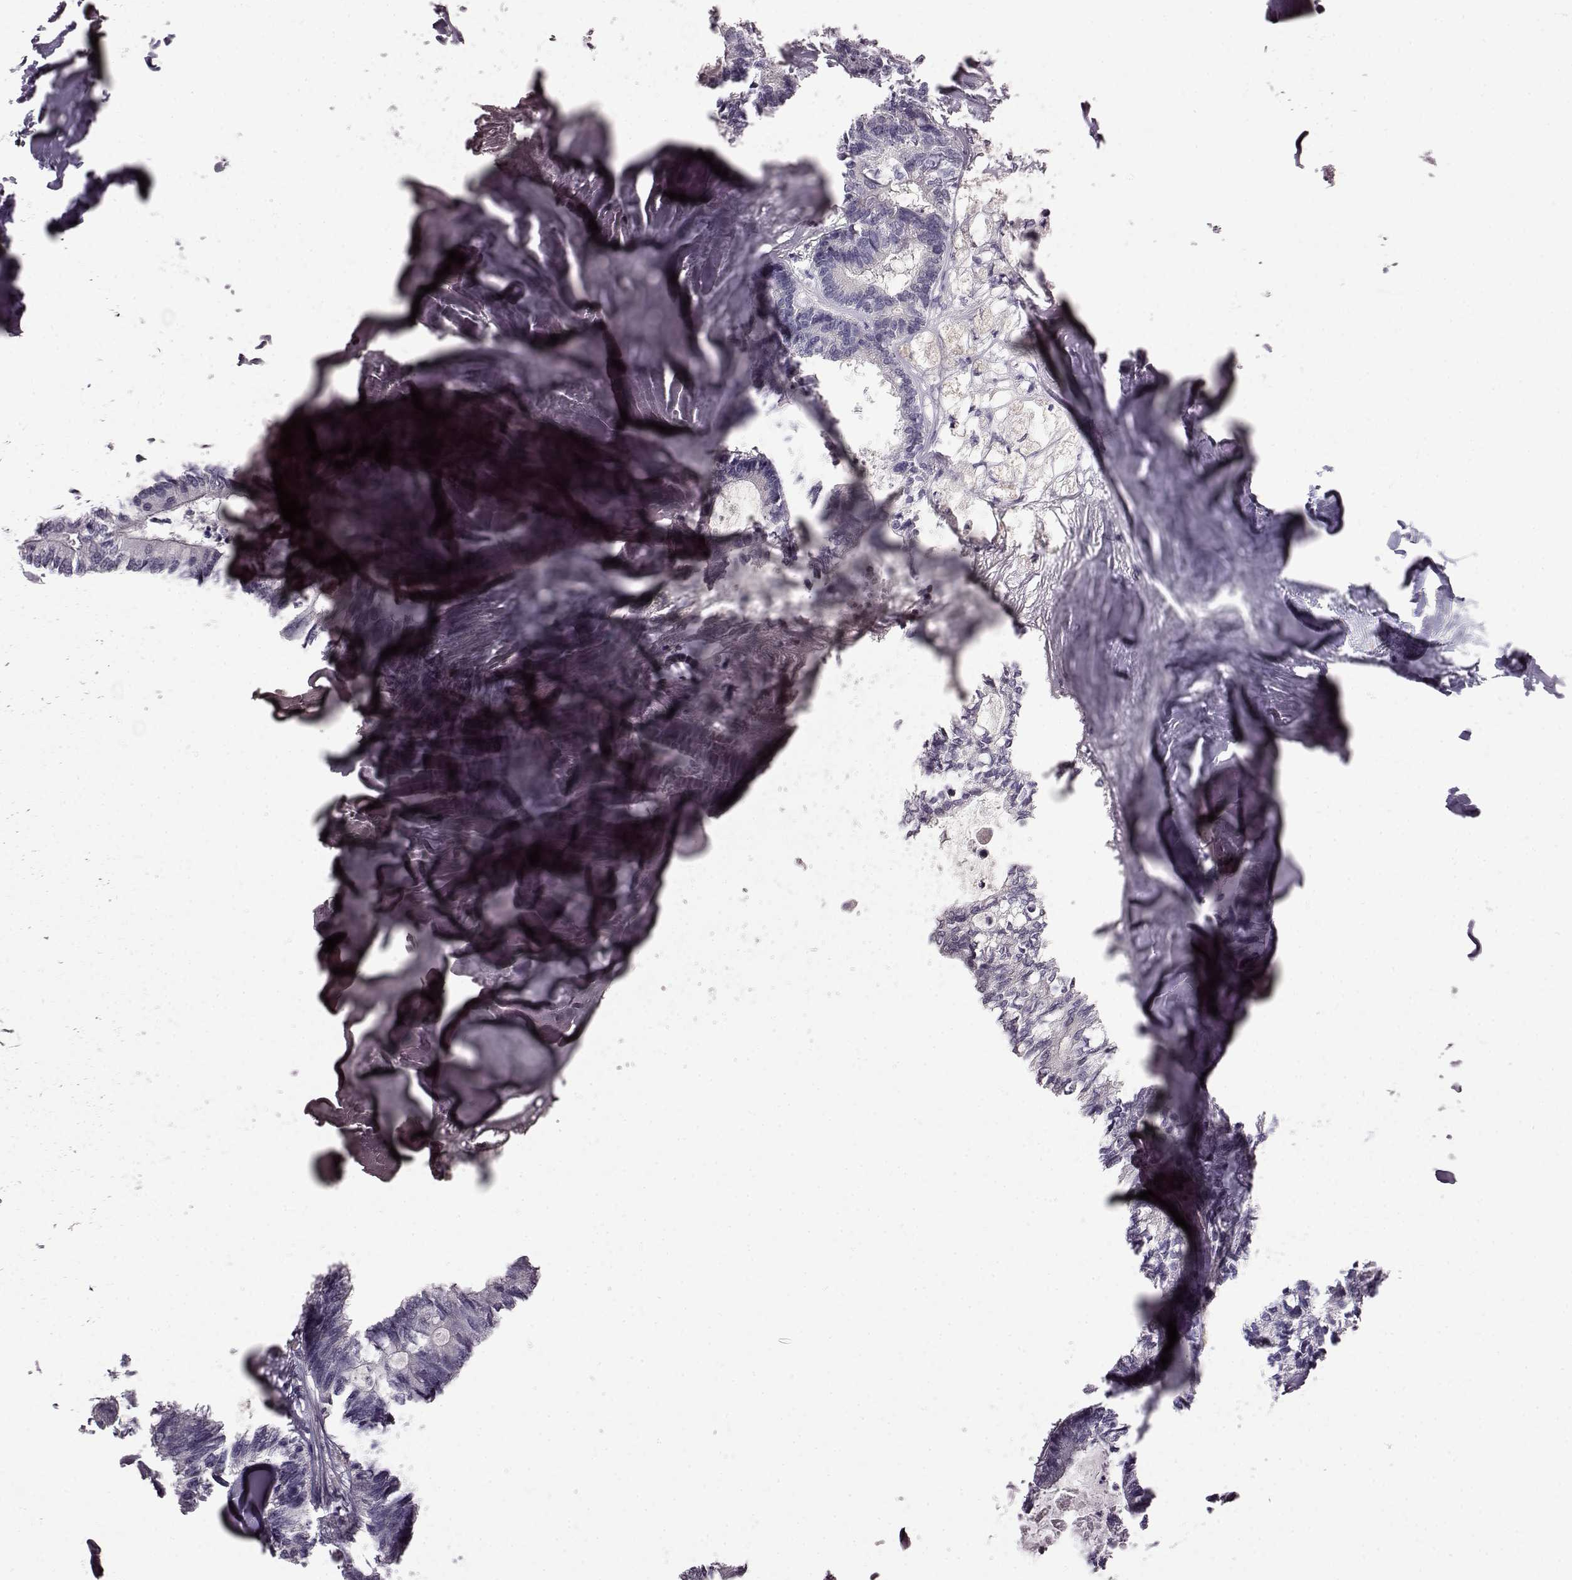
{"staining": {"intensity": "negative", "quantity": "none", "location": "none"}, "tissue": "colorectal cancer", "cell_type": "Tumor cells", "image_type": "cancer", "snomed": [{"axis": "morphology", "description": "Adenocarcinoma, NOS"}, {"axis": "topography", "description": "Colon"}, {"axis": "topography", "description": "Rectum"}], "caption": "An immunohistochemistry (IHC) micrograph of colorectal adenocarcinoma is shown. There is no staining in tumor cells of colorectal adenocarcinoma.", "gene": "GRK1", "patient": {"sex": "male", "age": 57}}